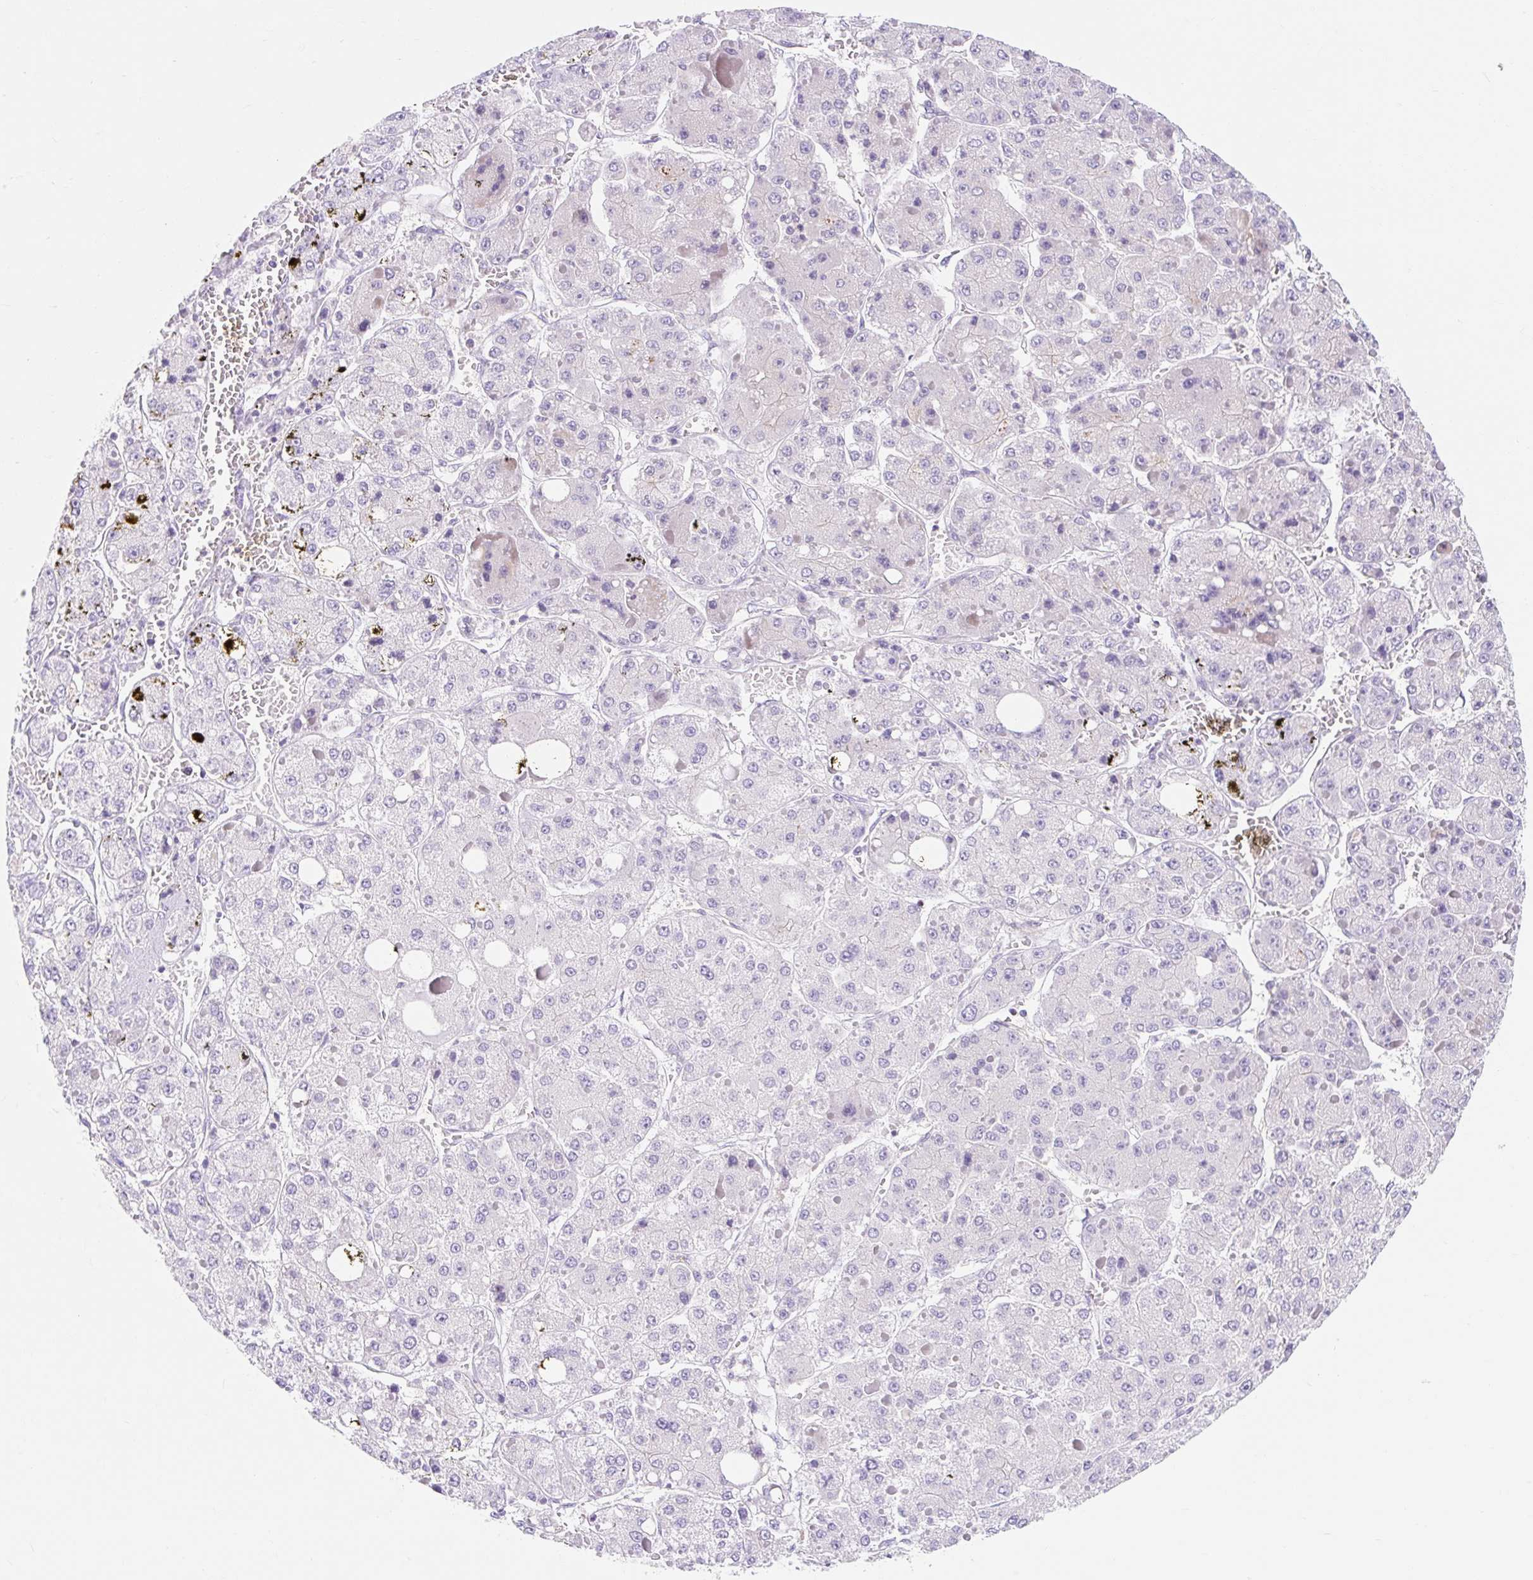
{"staining": {"intensity": "negative", "quantity": "none", "location": "none"}, "tissue": "liver cancer", "cell_type": "Tumor cells", "image_type": "cancer", "snomed": [{"axis": "morphology", "description": "Carcinoma, Hepatocellular, NOS"}, {"axis": "topography", "description": "Liver"}], "caption": "There is no significant expression in tumor cells of hepatocellular carcinoma (liver). (Brightfield microscopy of DAB (3,3'-diaminobenzidine) immunohistochemistry (IHC) at high magnification).", "gene": "SLC28A1", "patient": {"sex": "female", "age": 73}}